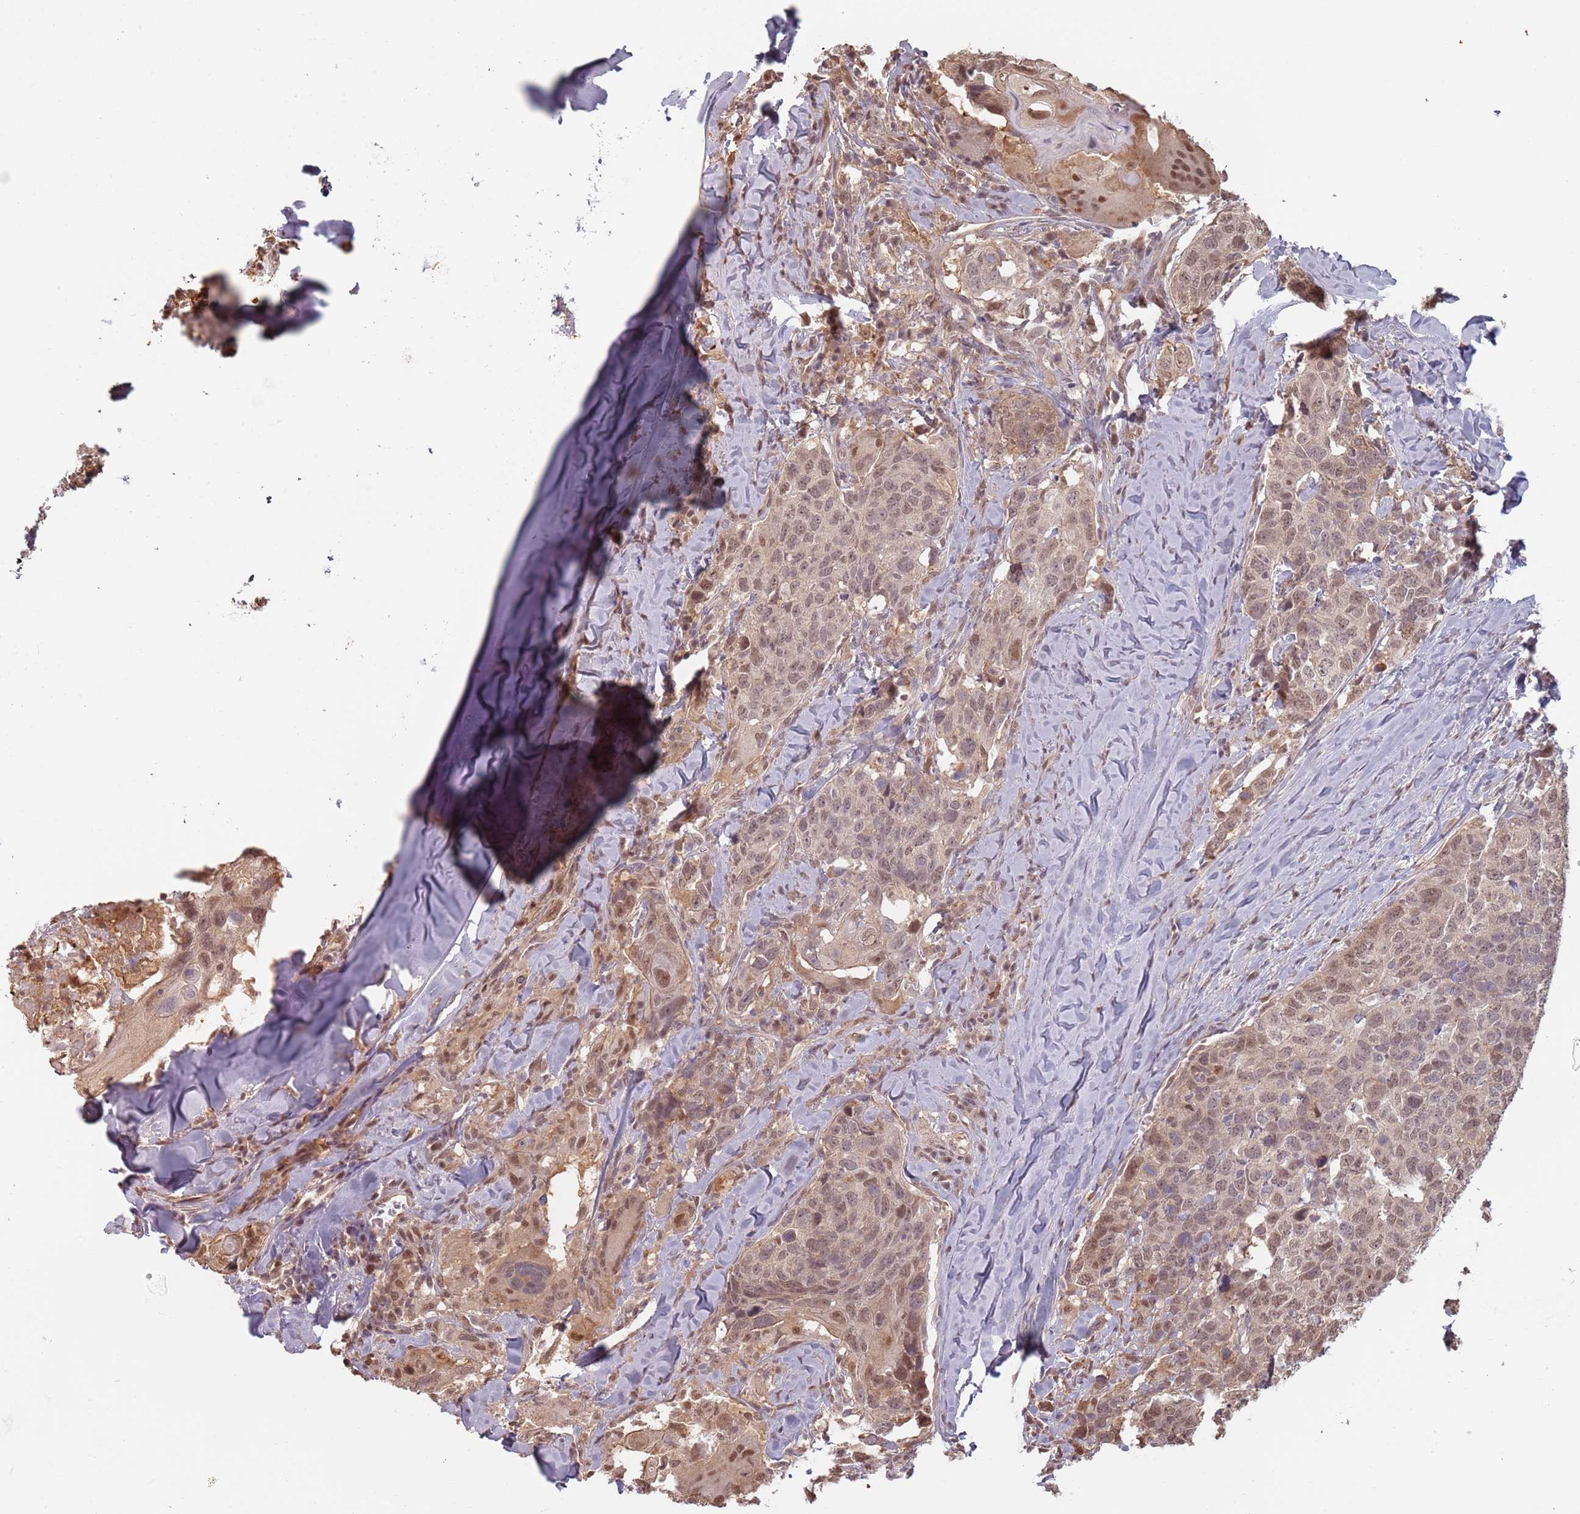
{"staining": {"intensity": "weak", "quantity": "25%-75%", "location": "nuclear"}, "tissue": "head and neck cancer", "cell_type": "Tumor cells", "image_type": "cancer", "snomed": [{"axis": "morphology", "description": "Normal tissue, NOS"}, {"axis": "morphology", "description": "Squamous cell carcinoma, NOS"}, {"axis": "topography", "description": "Skeletal muscle"}, {"axis": "topography", "description": "Vascular tissue"}, {"axis": "topography", "description": "Peripheral nerve tissue"}, {"axis": "topography", "description": "Head-Neck"}], "caption": "A low amount of weak nuclear expression is appreciated in about 25%-75% of tumor cells in head and neck squamous cell carcinoma tissue.", "gene": "PLSCR5", "patient": {"sex": "male", "age": 66}}